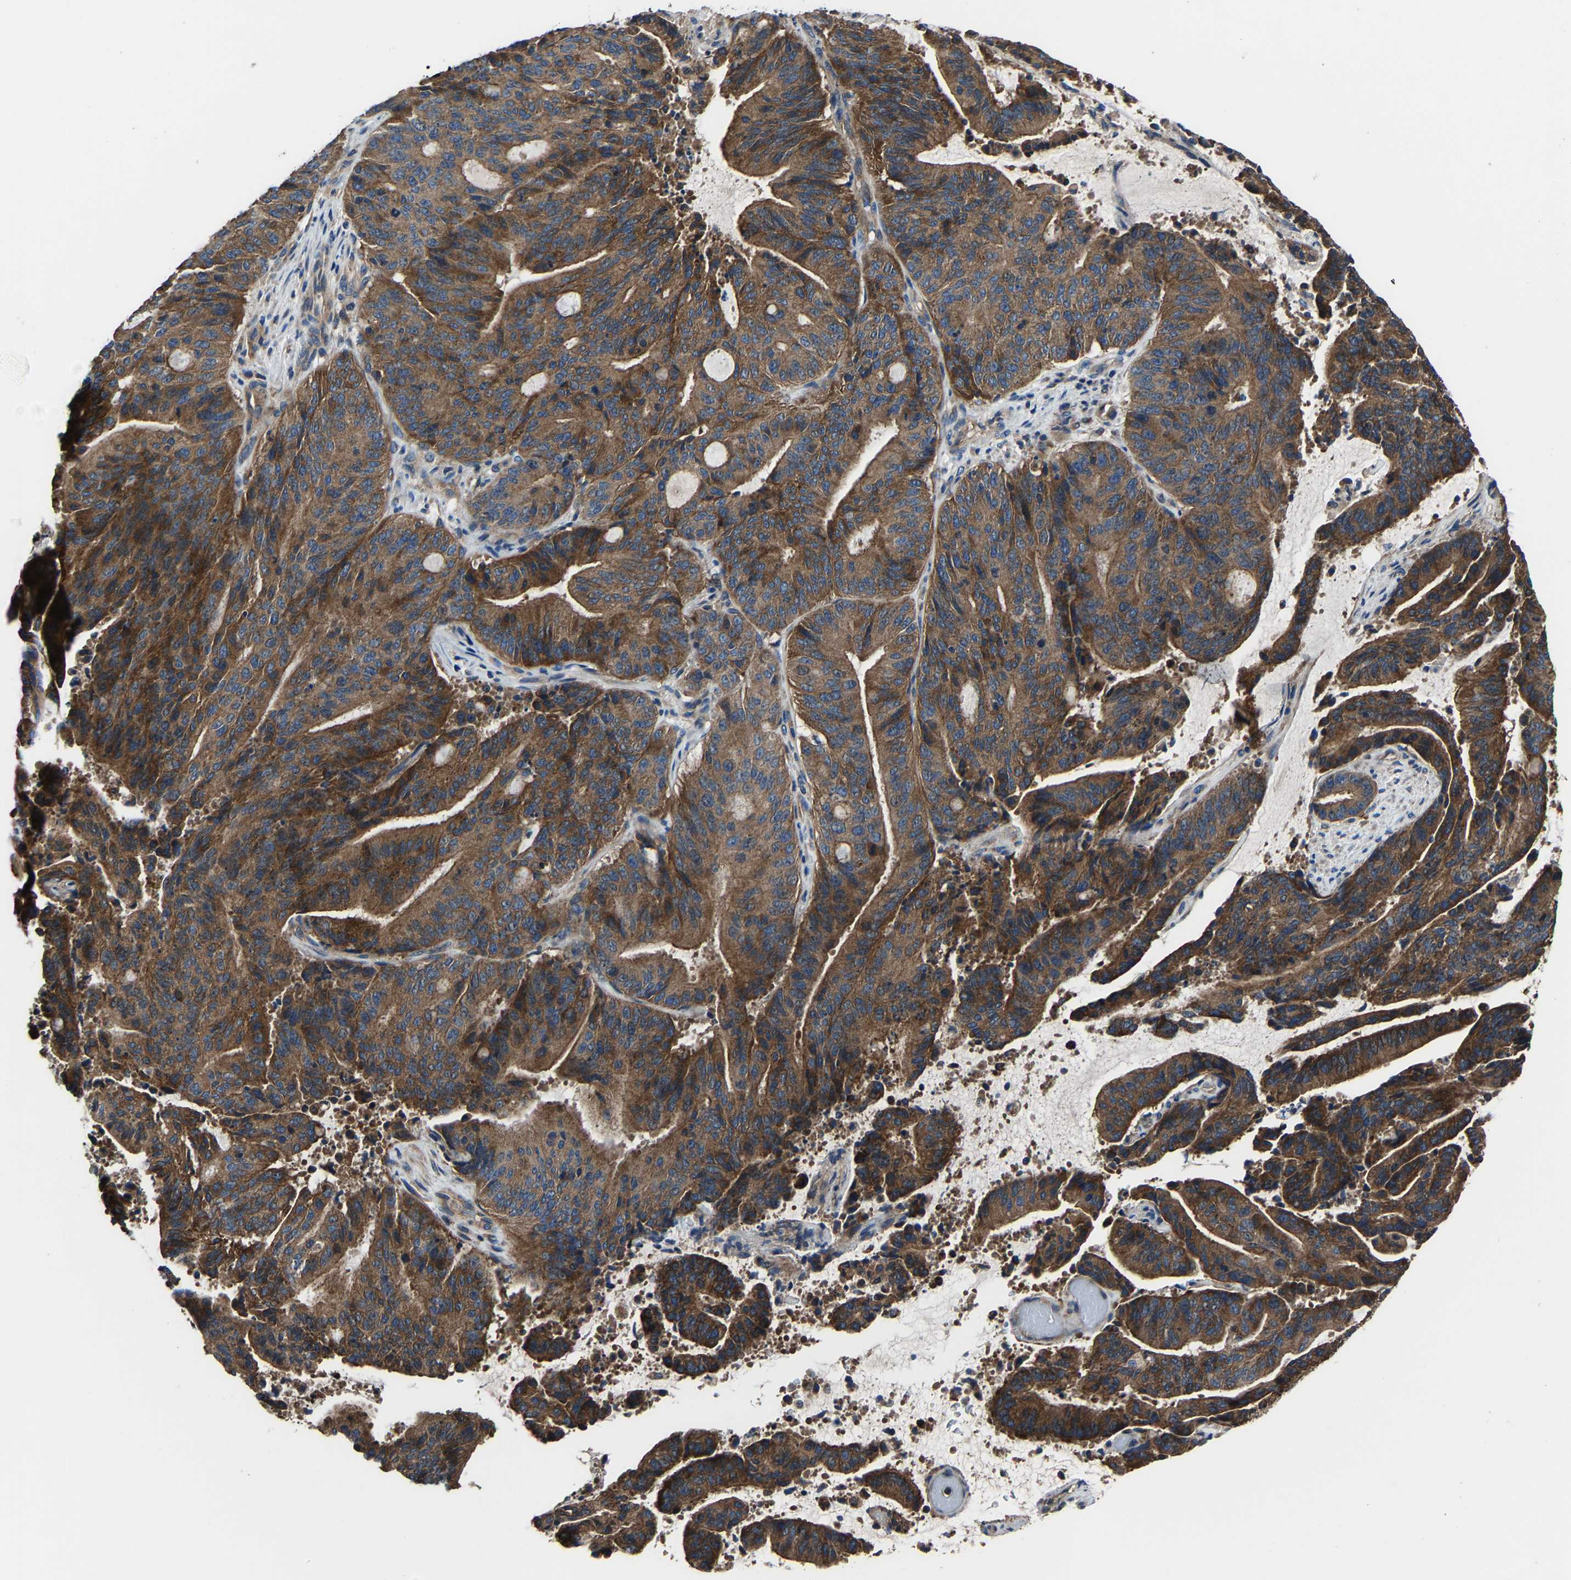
{"staining": {"intensity": "strong", "quantity": ">75%", "location": "cytoplasmic/membranous"}, "tissue": "liver cancer", "cell_type": "Tumor cells", "image_type": "cancer", "snomed": [{"axis": "morphology", "description": "Normal tissue, NOS"}, {"axis": "morphology", "description": "Cholangiocarcinoma"}, {"axis": "topography", "description": "Liver"}, {"axis": "topography", "description": "Peripheral nerve tissue"}], "caption": "Liver cancer (cholangiocarcinoma) tissue demonstrates strong cytoplasmic/membranous staining in about >75% of tumor cells", "gene": "KIAA1958", "patient": {"sex": "female", "age": 73}}